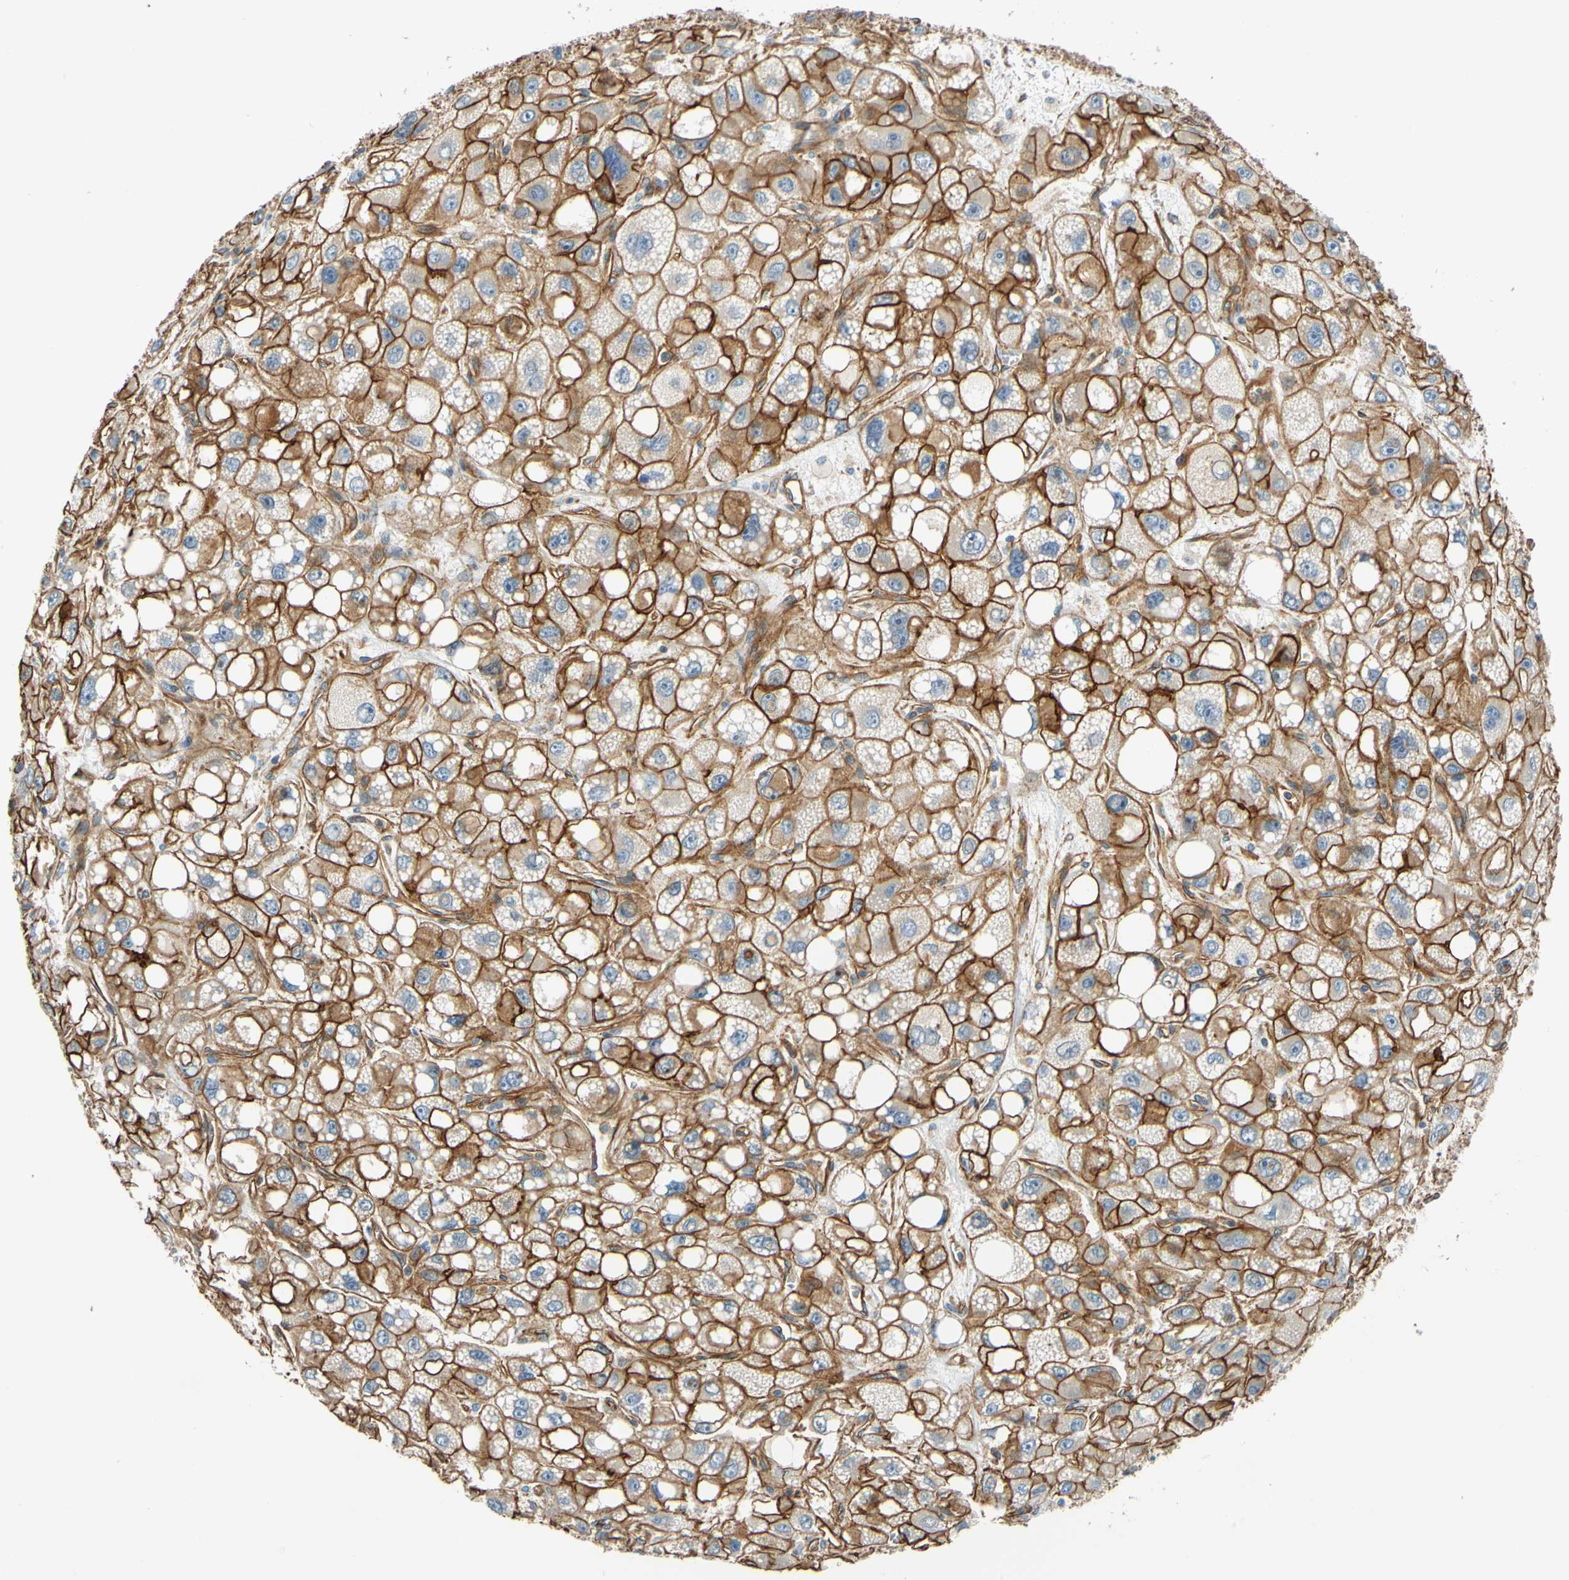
{"staining": {"intensity": "strong", "quantity": ">75%", "location": "cytoplasmic/membranous"}, "tissue": "liver cancer", "cell_type": "Tumor cells", "image_type": "cancer", "snomed": [{"axis": "morphology", "description": "Carcinoma, Hepatocellular, NOS"}, {"axis": "topography", "description": "Liver"}], "caption": "Liver cancer (hepatocellular carcinoma) was stained to show a protein in brown. There is high levels of strong cytoplasmic/membranous positivity in about >75% of tumor cells.", "gene": "SPTAN1", "patient": {"sex": "male", "age": 55}}